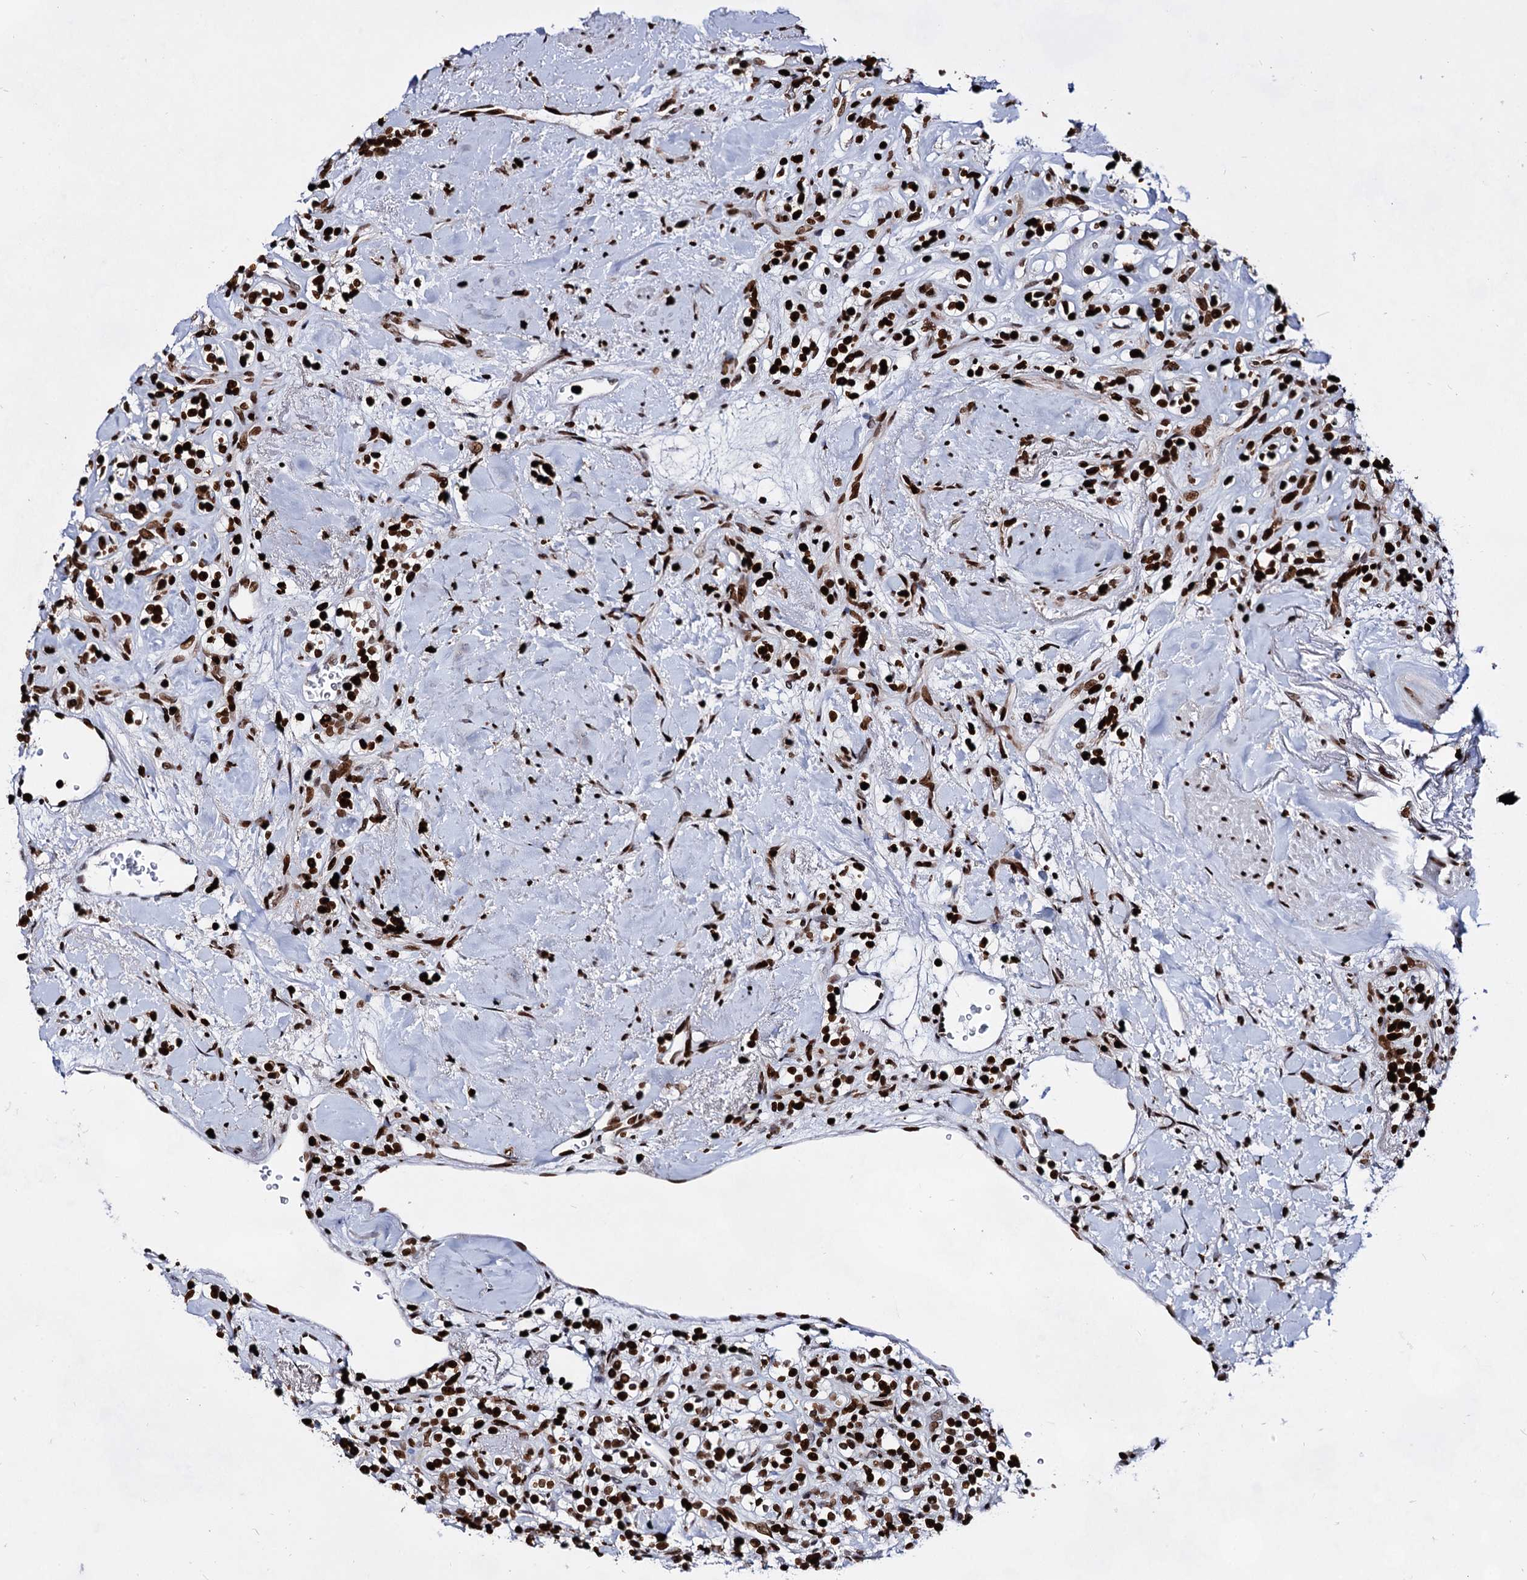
{"staining": {"intensity": "strong", "quantity": ">75%", "location": "nuclear"}, "tissue": "renal cancer", "cell_type": "Tumor cells", "image_type": "cancer", "snomed": [{"axis": "morphology", "description": "Adenocarcinoma, NOS"}, {"axis": "topography", "description": "Kidney"}], "caption": "Renal cancer (adenocarcinoma) stained with IHC demonstrates strong nuclear staining in about >75% of tumor cells.", "gene": "HMGB2", "patient": {"sex": "male", "age": 77}}